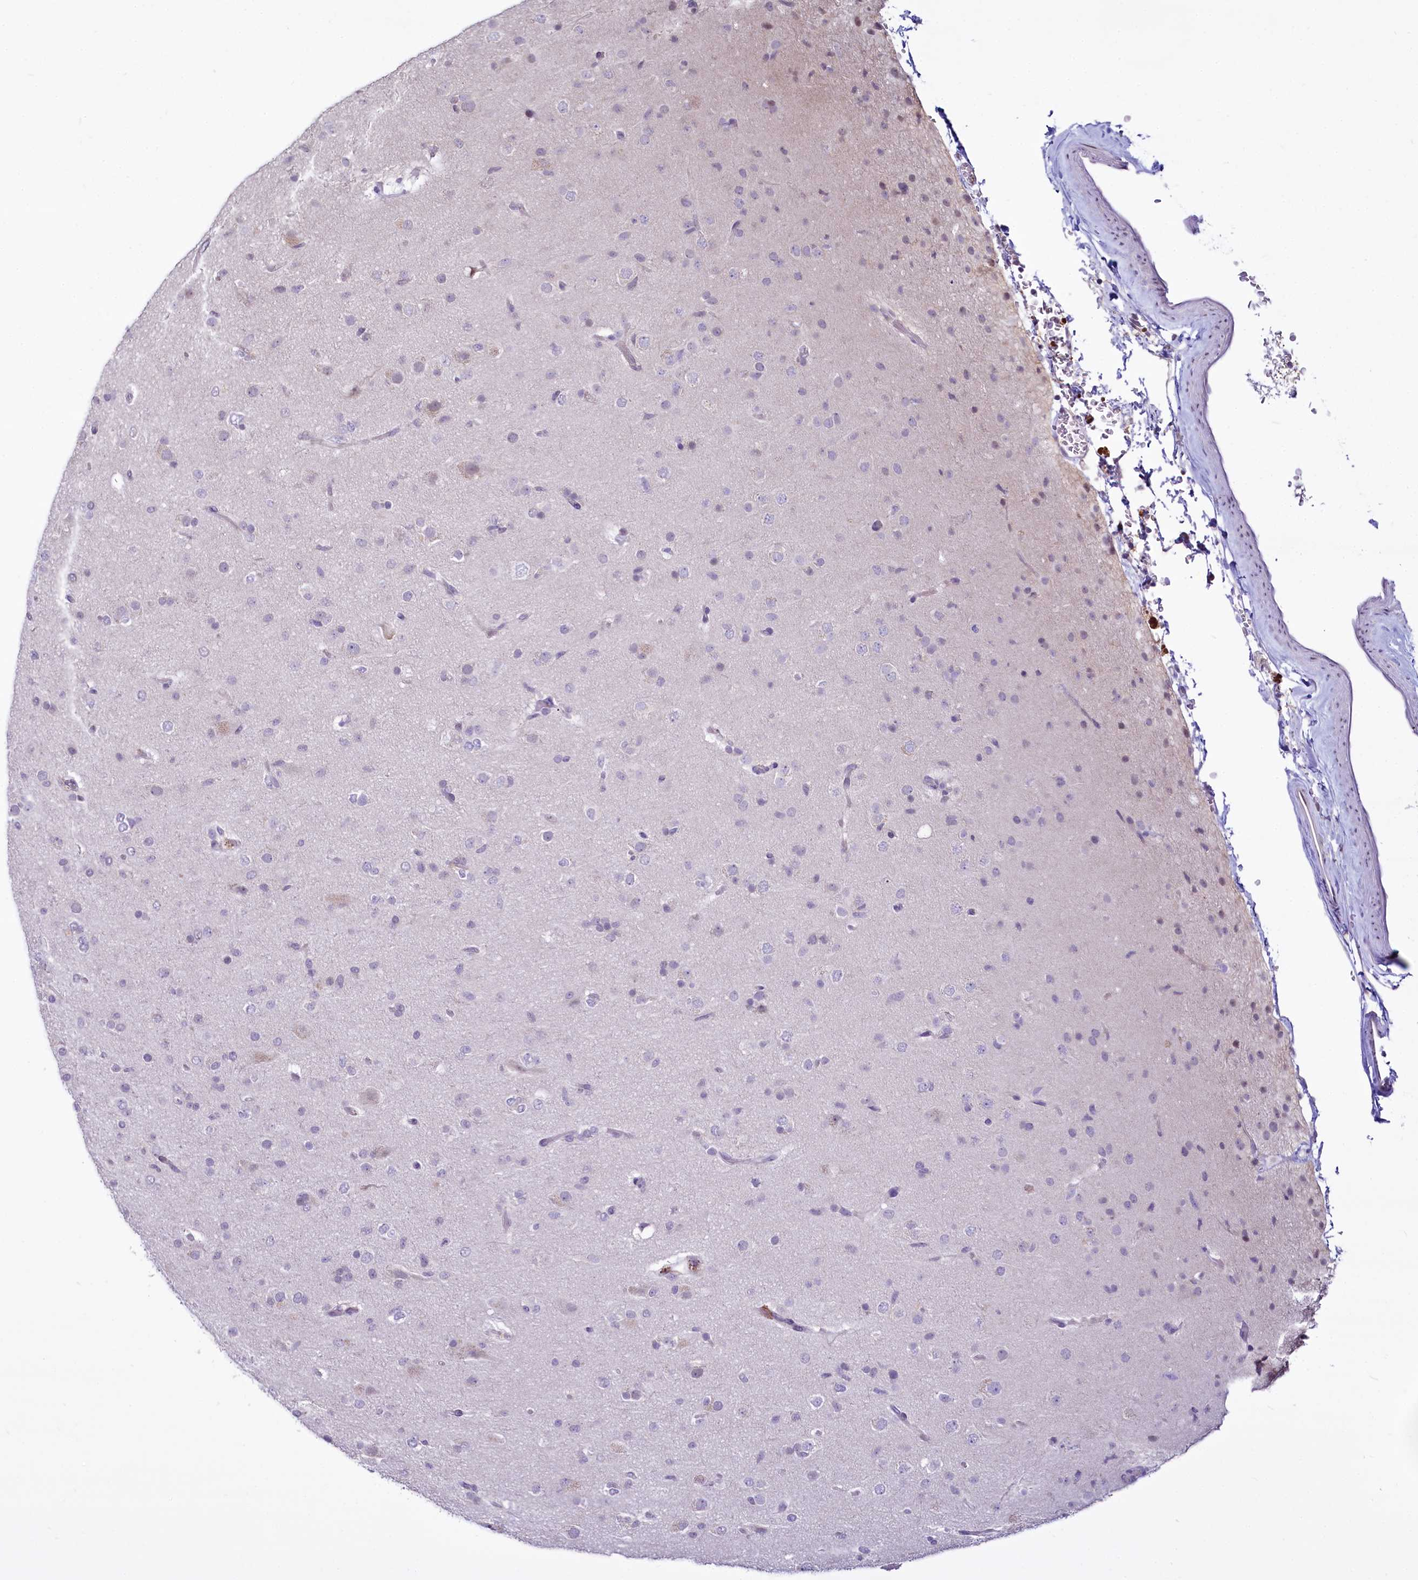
{"staining": {"intensity": "negative", "quantity": "none", "location": "none"}, "tissue": "glioma", "cell_type": "Tumor cells", "image_type": "cancer", "snomed": [{"axis": "morphology", "description": "Glioma, malignant, Low grade"}, {"axis": "topography", "description": "Brain"}], "caption": "High magnification brightfield microscopy of malignant glioma (low-grade) stained with DAB (brown) and counterstained with hematoxylin (blue): tumor cells show no significant staining.", "gene": "BANK1", "patient": {"sex": "male", "age": 65}}